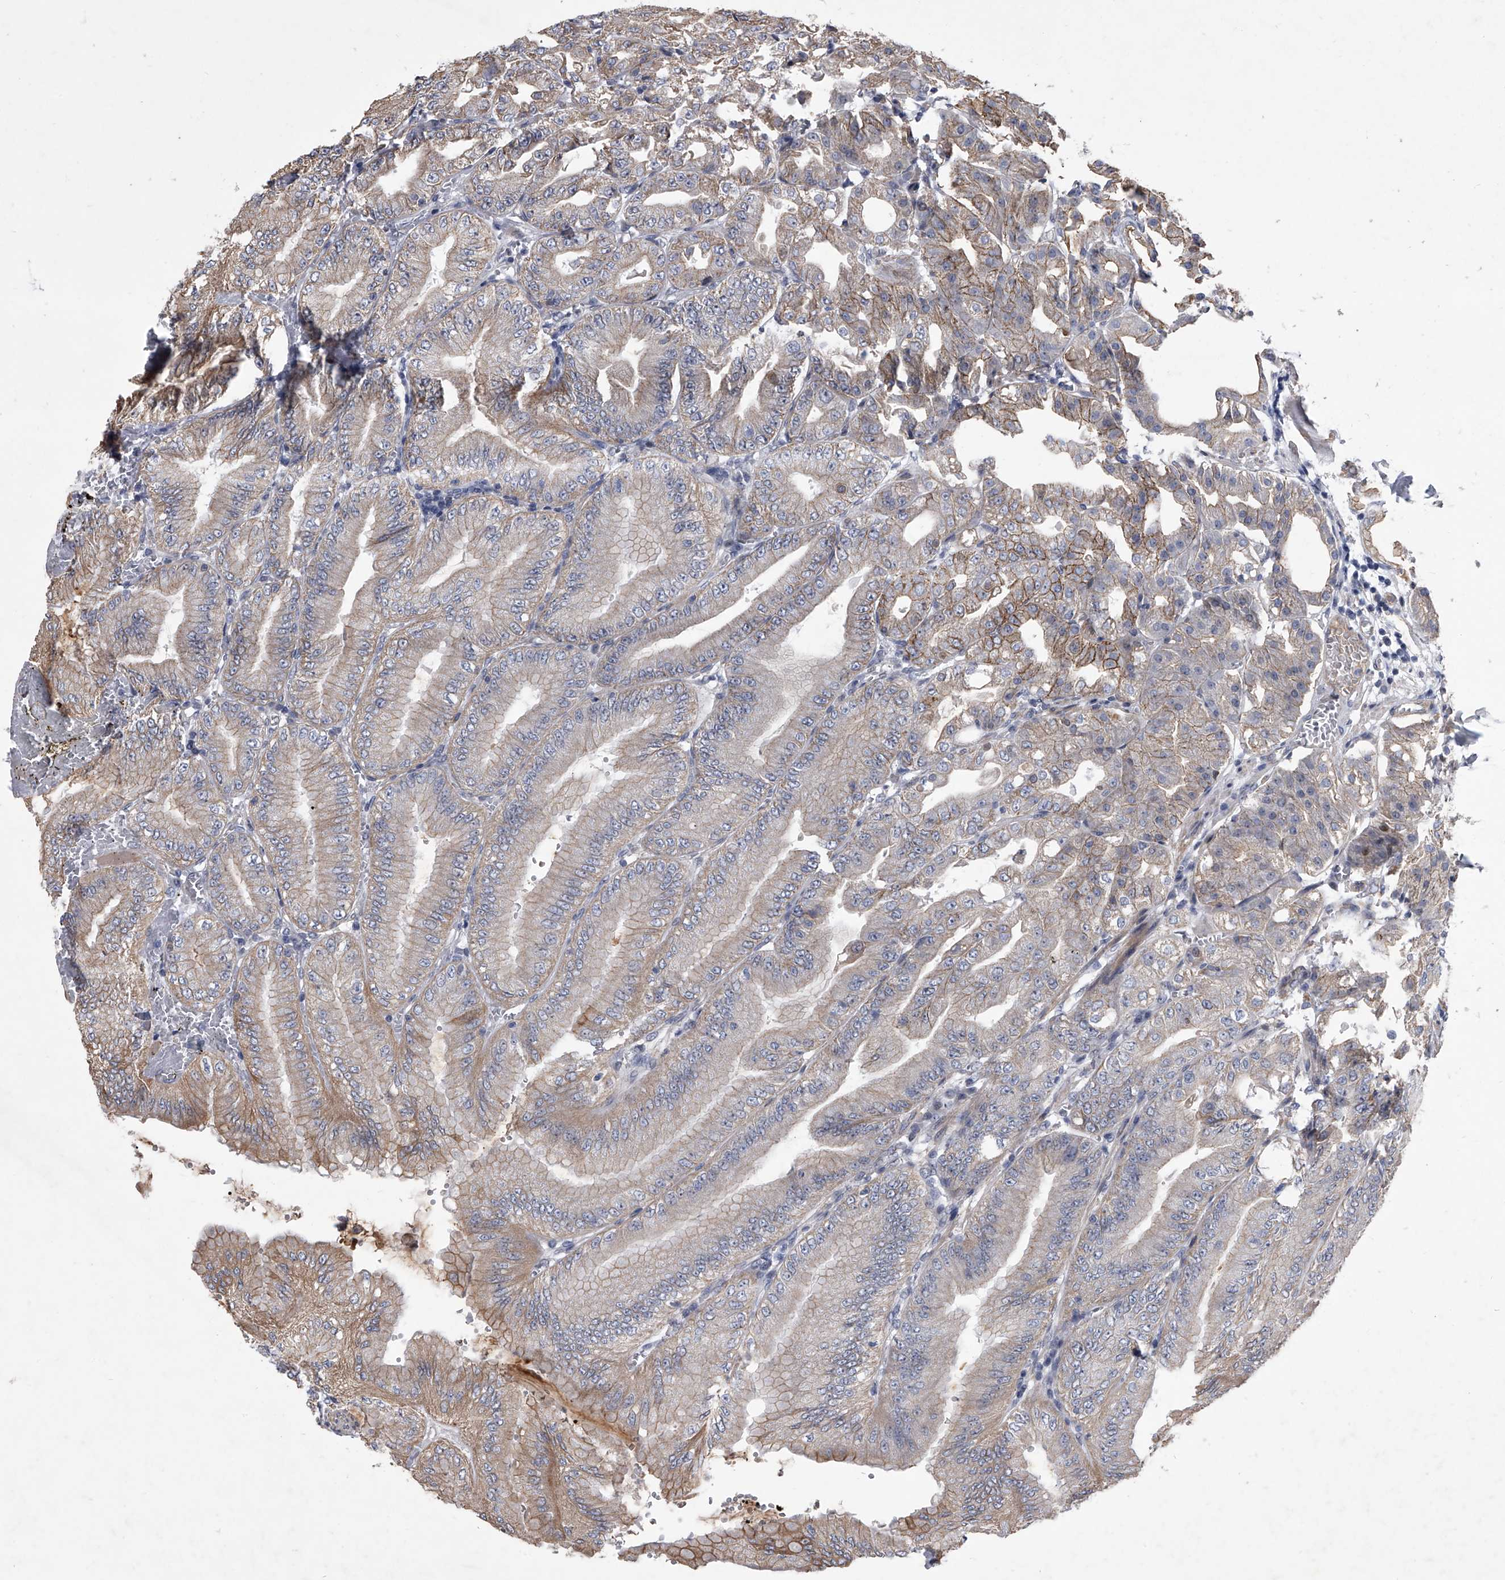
{"staining": {"intensity": "moderate", "quantity": "25%-75%", "location": "cytoplasmic/membranous"}, "tissue": "stomach", "cell_type": "Glandular cells", "image_type": "normal", "snomed": [{"axis": "morphology", "description": "Normal tissue, NOS"}, {"axis": "topography", "description": "Stomach, lower"}], "caption": "Glandular cells demonstrate medium levels of moderate cytoplasmic/membranous staining in approximately 25%-75% of cells in unremarkable stomach.", "gene": "ZNF76", "patient": {"sex": "male", "age": 71}}